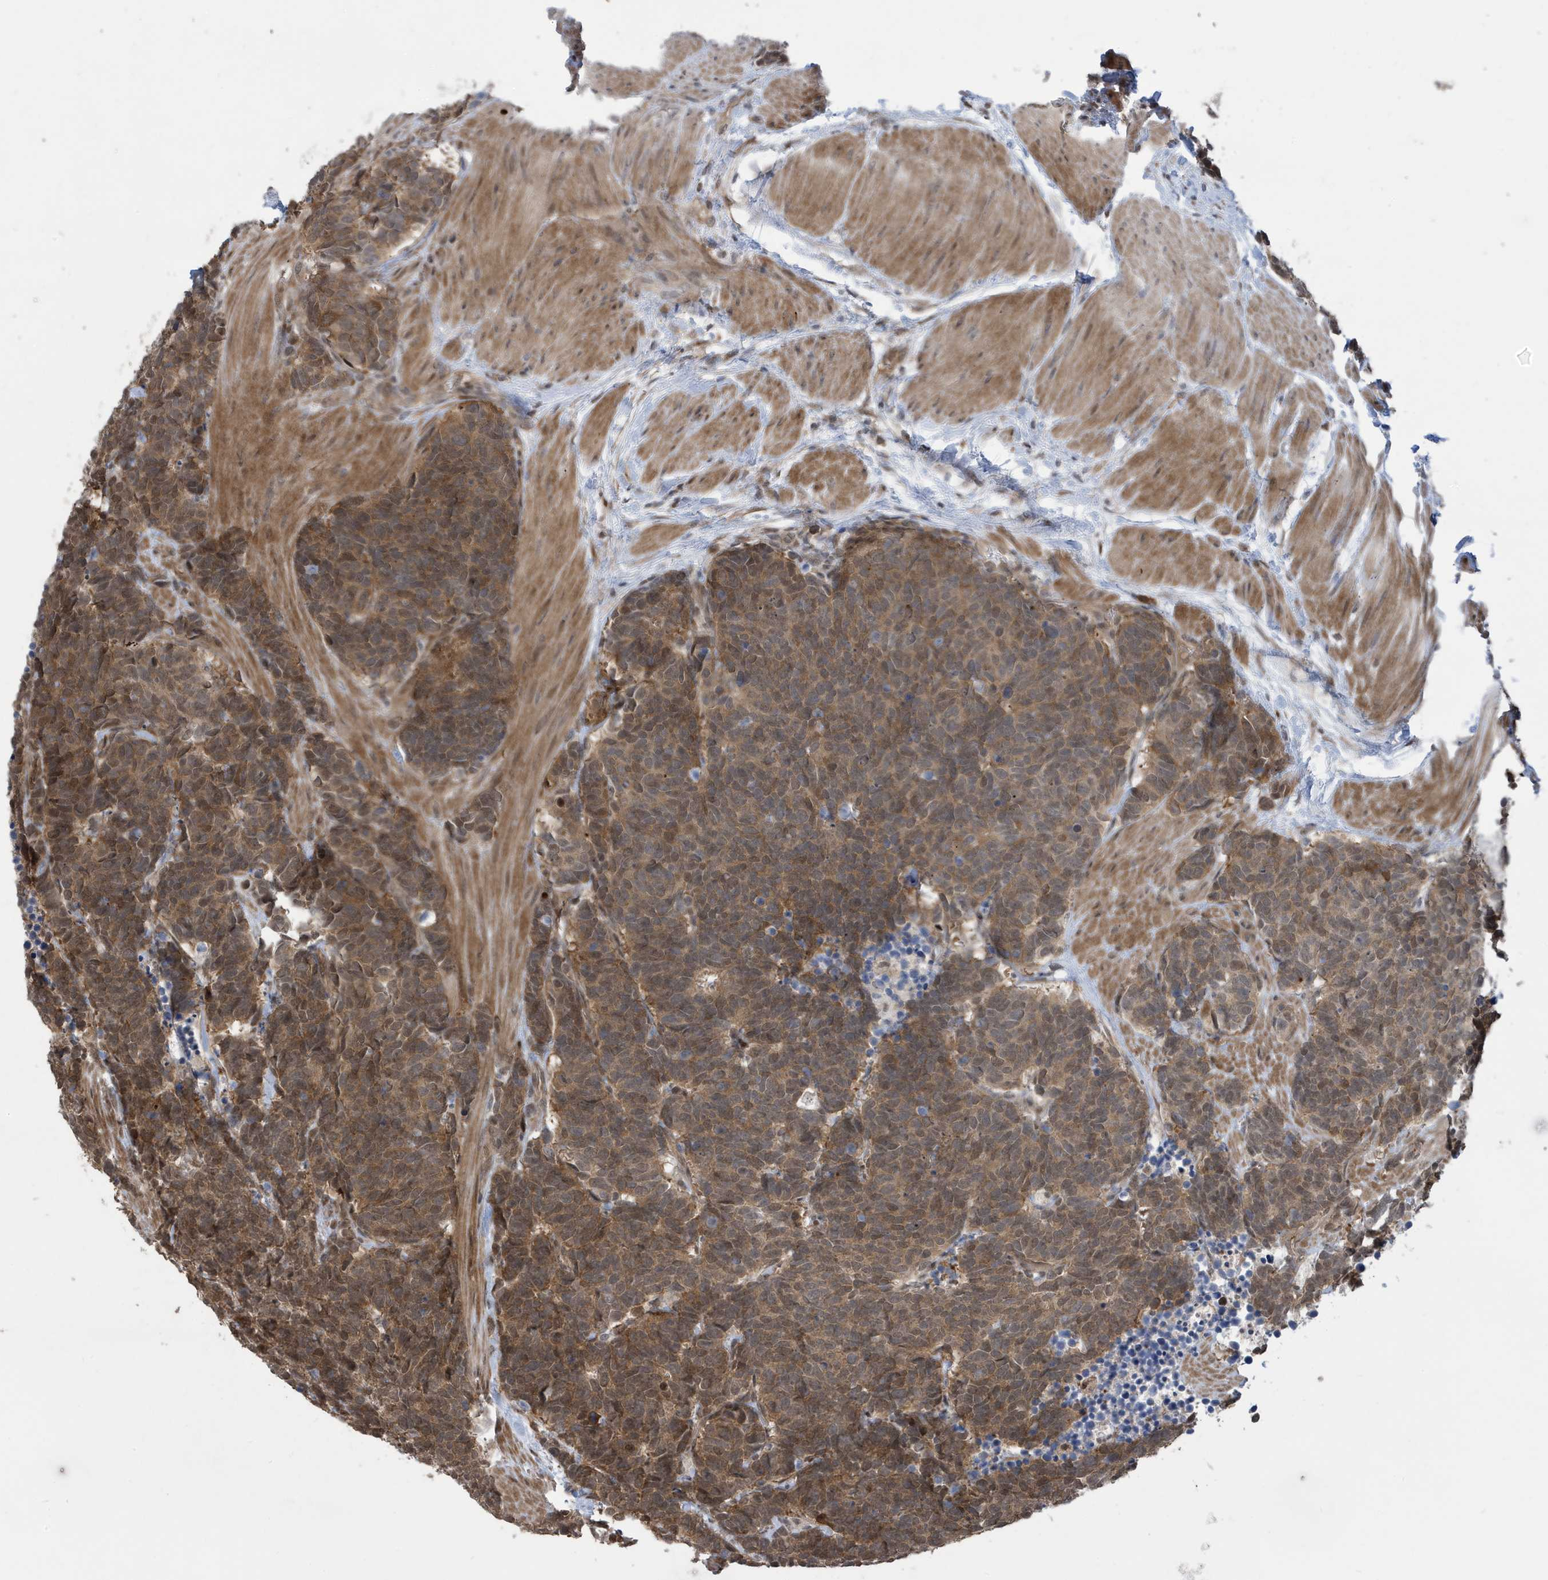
{"staining": {"intensity": "moderate", "quantity": ">75%", "location": "cytoplasmic/membranous"}, "tissue": "carcinoid", "cell_type": "Tumor cells", "image_type": "cancer", "snomed": [{"axis": "morphology", "description": "Carcinoma, NOS"}, {"axis": "morphology", "description": "Carcinoid, malignant, NOS"}, {"axis": "topography", "description": "Urinary bladder"}], "caption": "Immunohistochemistry (IHC) micrograph of neoplastic tissue: human carcinoid (malignant) stained using immunohistochemistry (IHC) demonstrates medium levels of moderate protein expression localized specifically in the cytoplasmic/membranous of tumor cells, appearing as a cytoplasmic/membranous brown color.", "gene": "UBQLN1", "patient": {"sex": "male", "age": 57}}